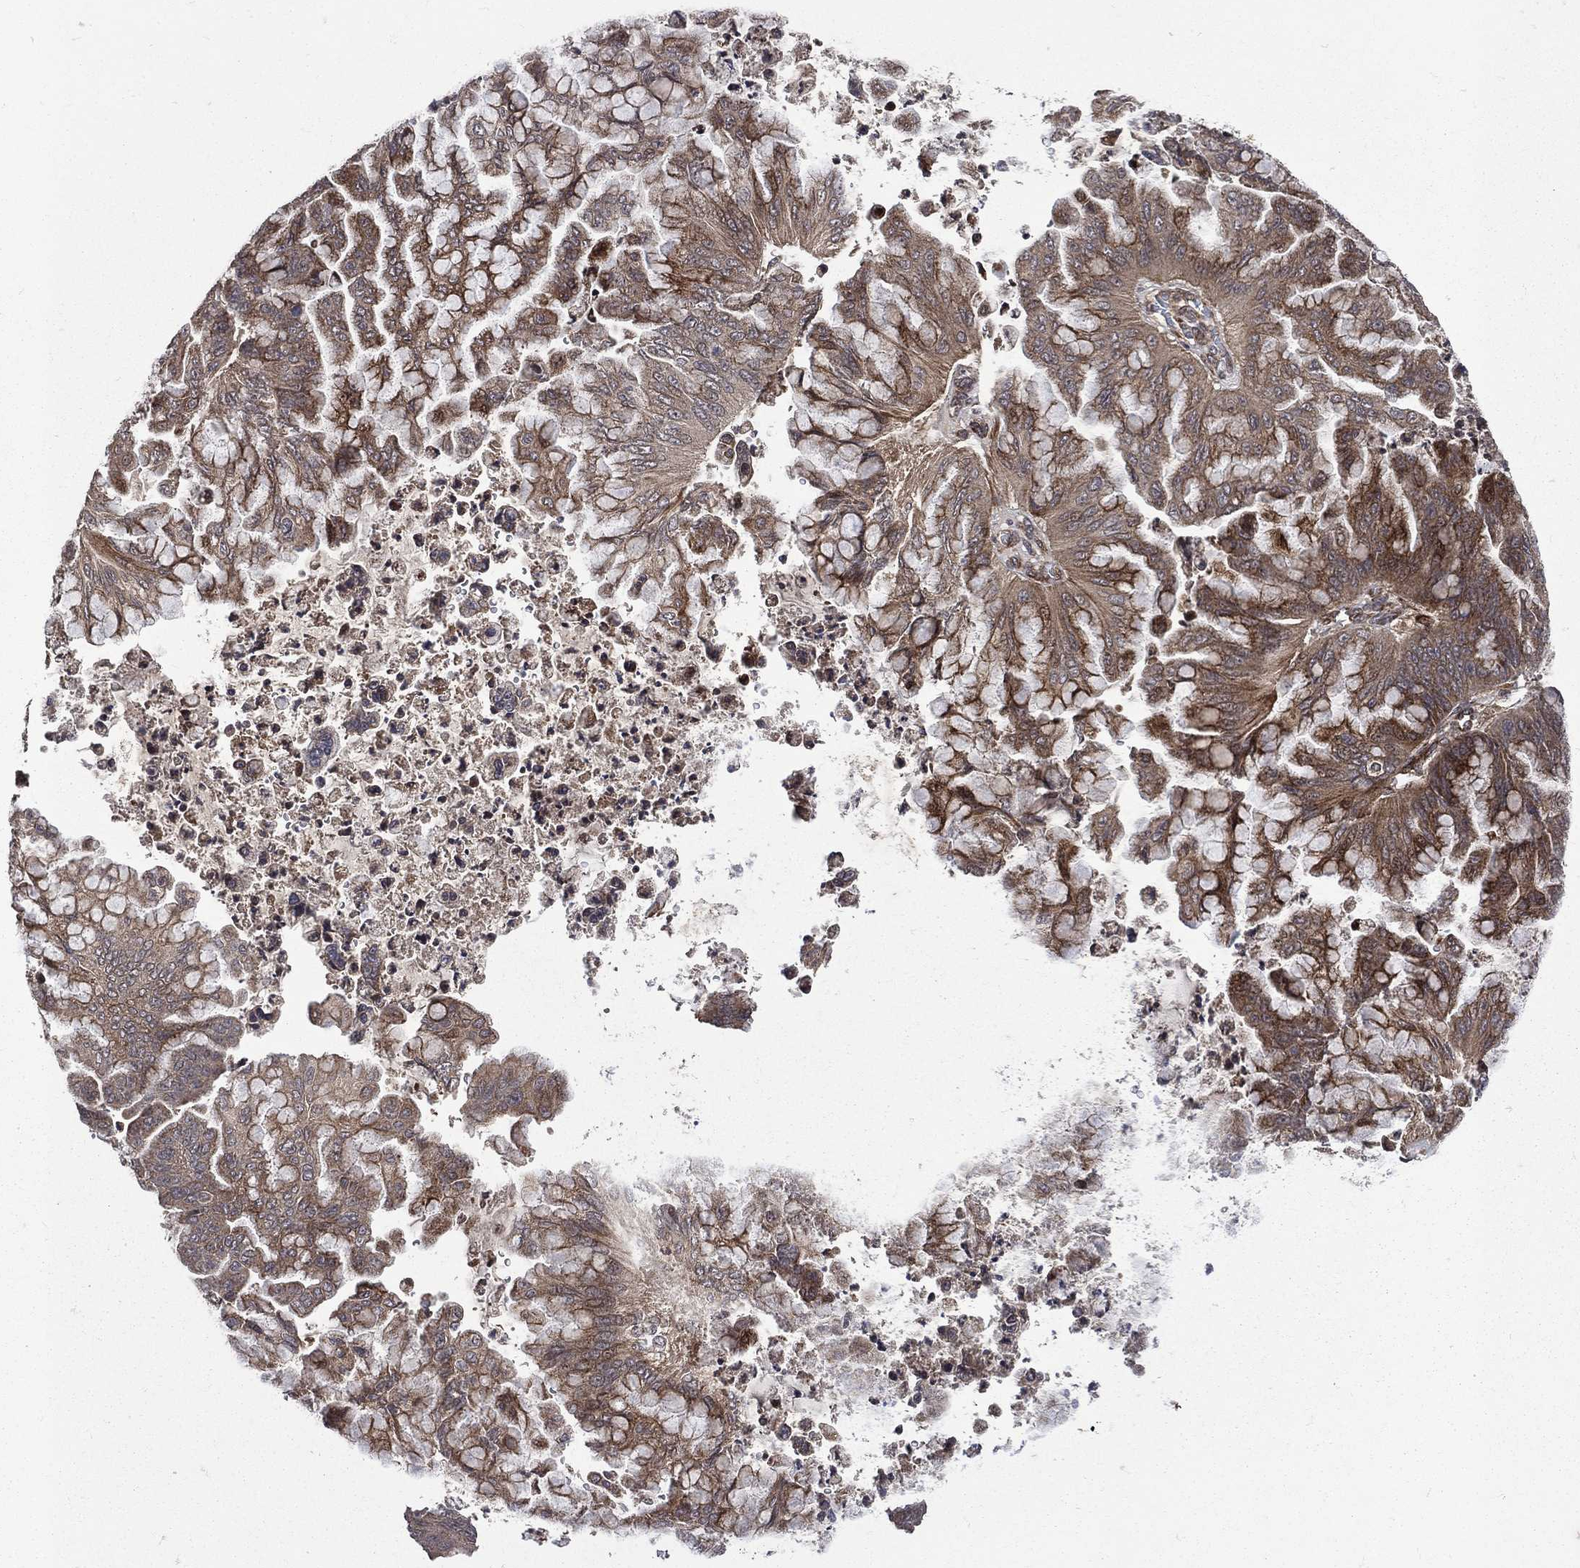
{"staining": {"intensity": "strong", "quantity": "25%-75%", "location": "cytoplasmic/membranous"}, "tissue": "ovarian cancer", "cell_type": "Tumor cells", "image_type": "cancer", "snomed": [{"axis": "morphology", "description": "Cystadenocarcinoma, mucinous, NOS"}, {"axis": "topography", "description": "Ovary"}], "caption": "About 25%-75% of tumor cells in ovarian cancer (mucinous cystadenocarcinoma) reveal strong cytoplasmic/membranous protein expression as visualized by brown immunohistochemical staining.", "gene": "RAB11FIP4", "patient": {"sex": "female", "age": 67}}